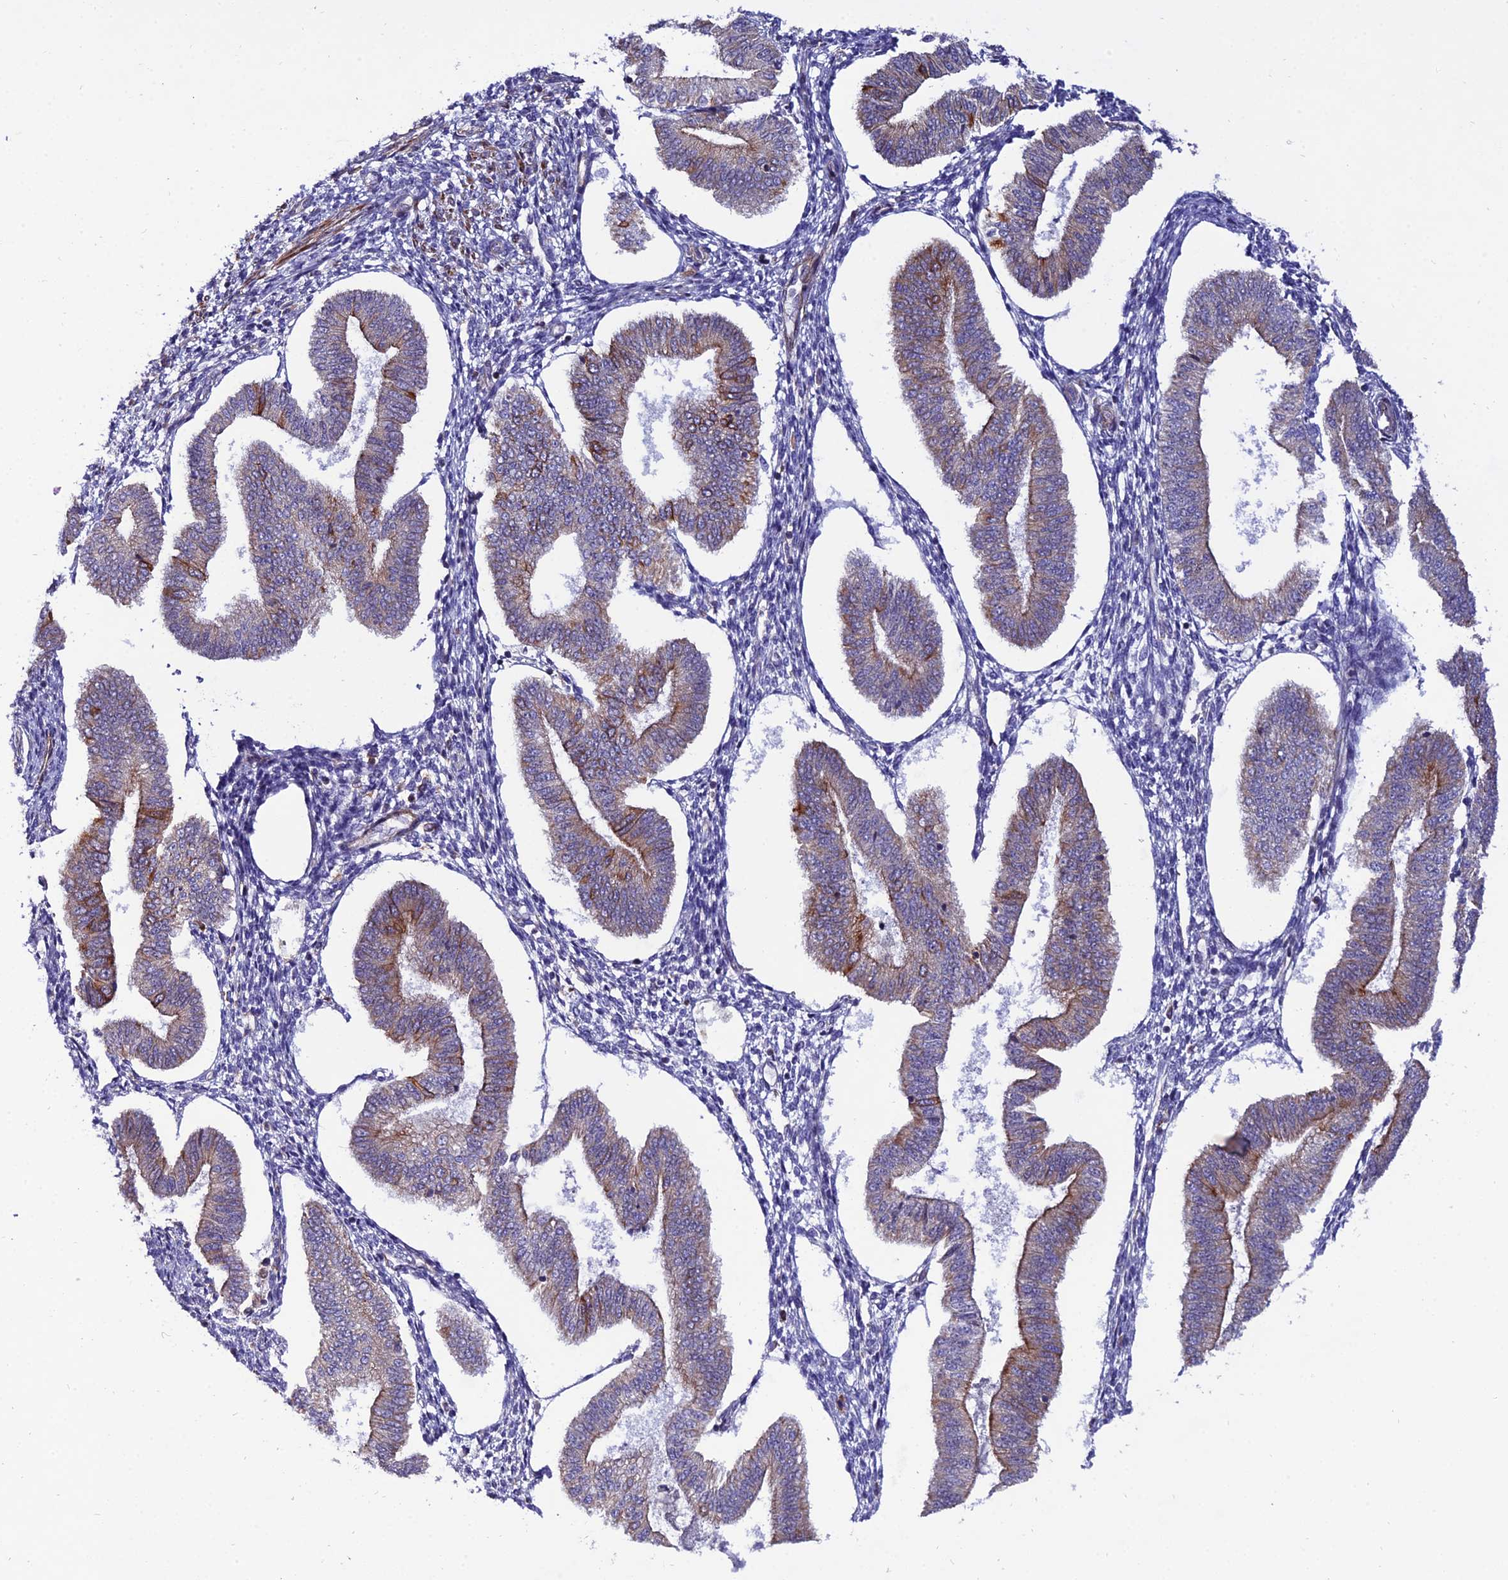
{"staining": {"intensity": "negative", "quantity": "none", "location": "none"}, "tissue": "endometrium", "cell_type": "Cells in endometrial stroma", "image_type": "normal", "snomed": [{"axis": "morphology", "description": "Normal tissue, NOS"}, {"axis": "topography", "description": "Endometrium"}], "caption": "Cells in endometrial stroma show no significant positivity in normal endometrium. The staining is performed using DAB (3,3'-diaminobenzidine) brown chromogen with nuclei counter-stained in using hematoxylin.", "gene": "ARL6IP1", "patient": {"sex": "female", "age": 34}}